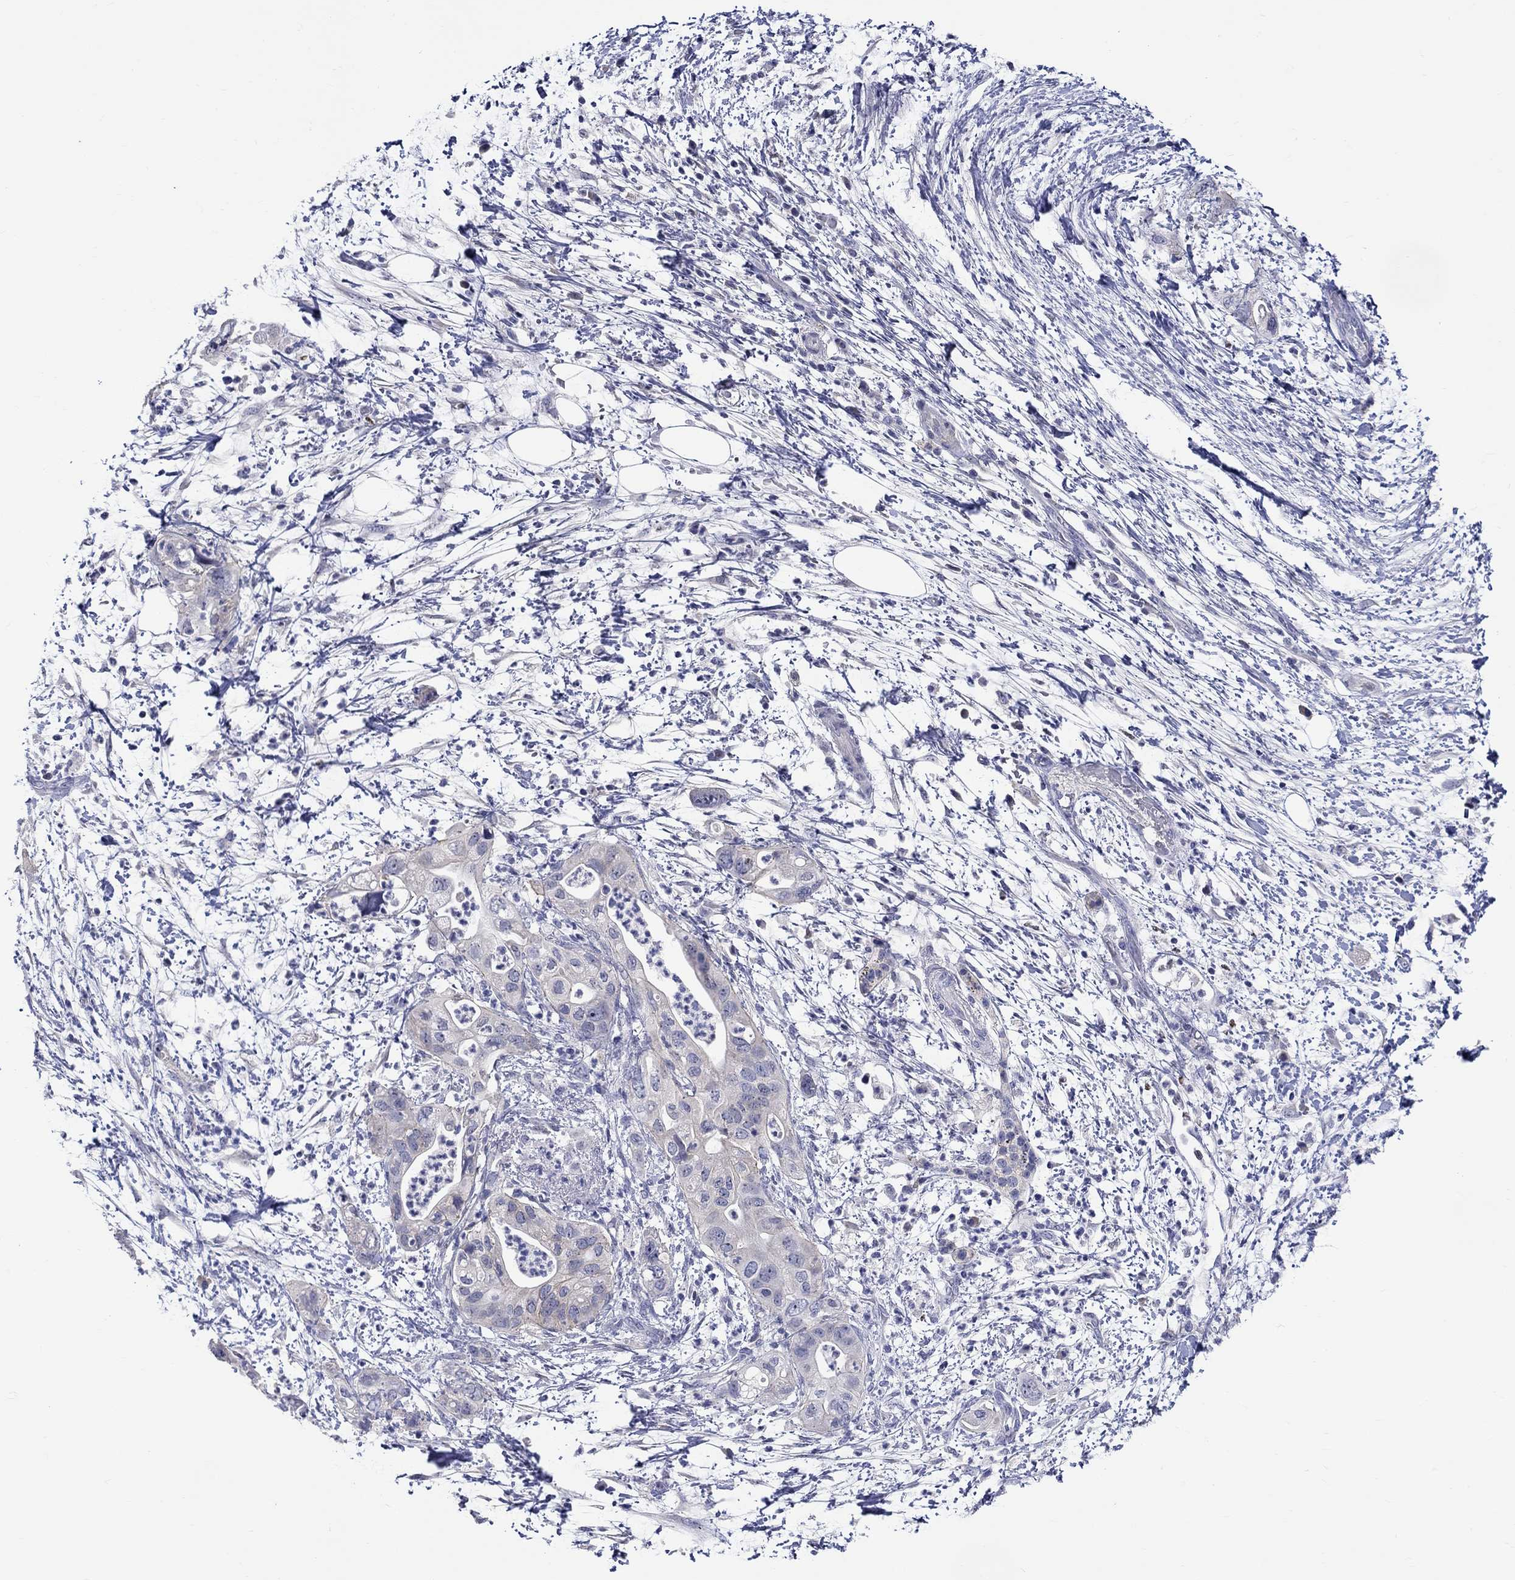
{"staining": {"intensity": "weak", "quantity": "<25%", "location": "cytoplasmic/membranous"}, "tissue": "pancreatic cancer", "cell_type": "Tumor cells", "image_type": "cancer", "snomed": [{"axis": "morphology", "description": "Adenocarcinoma, NOS"}, {"axis": "topography", "description": "Pancreas"}], "caption": "Tumor cells show no significant expression in pancreatic cancer (adenocarcinoma).", "gene": "SLC30A3", "patient": {"sex": "female", "age": 72}}